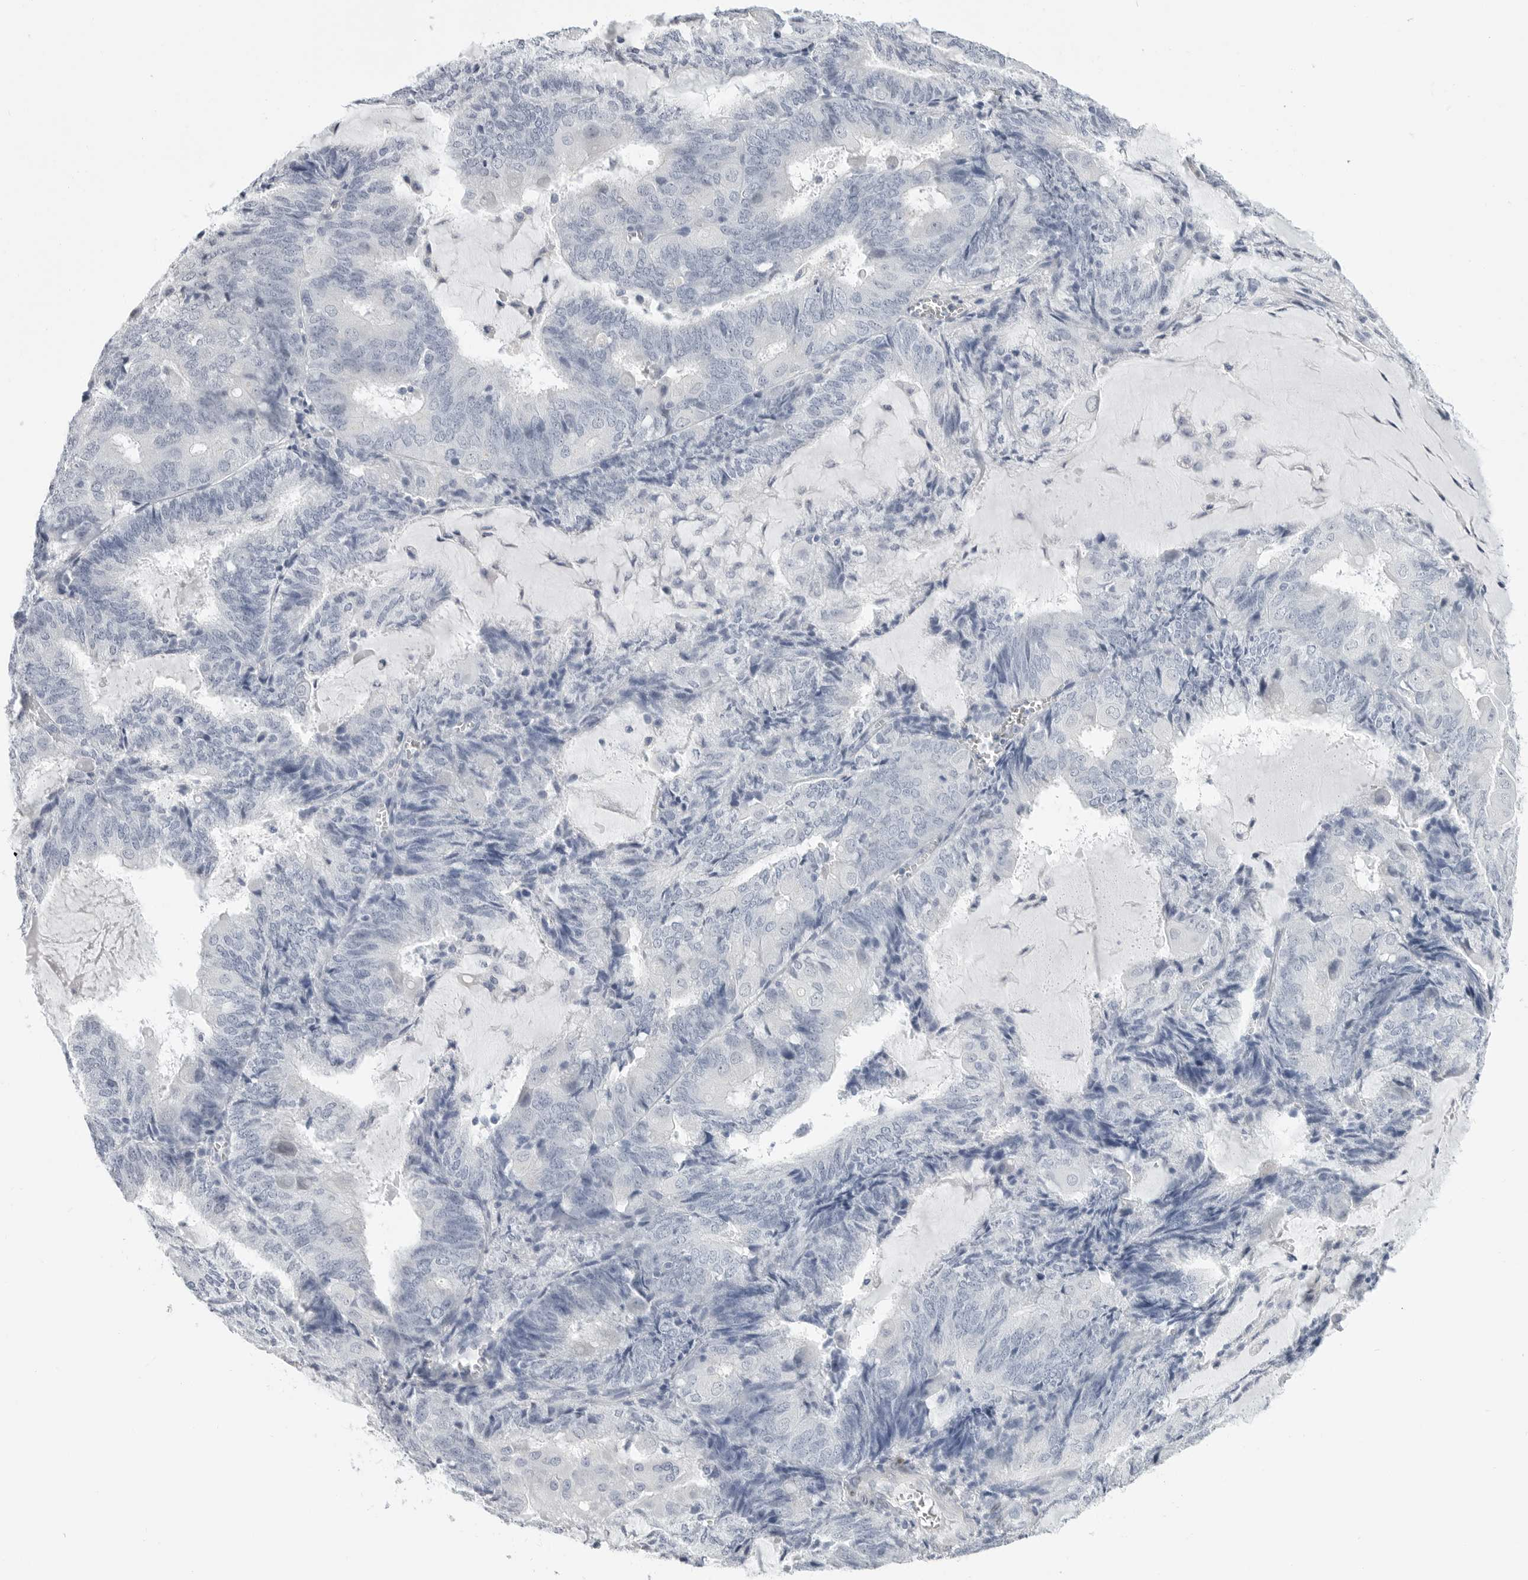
{"staining": {"intensity": "negative", "quantity": "none", "location": "none"}, "tissue": "endometrial cancer", "cell_type": "Tumor cells", "image_type": "cancer", "snomed": [{"axis": "morphology", "description": "Adenocarcinoma, NOS"}, {"axis": "topography", "description": "Endometrium"}], "caption": "The image exhibits no significant positivity in tumor cells of adenocarcinoma (endometrial).", "gene": "PLN", "patient": {"sex": "female", "age": 81}}